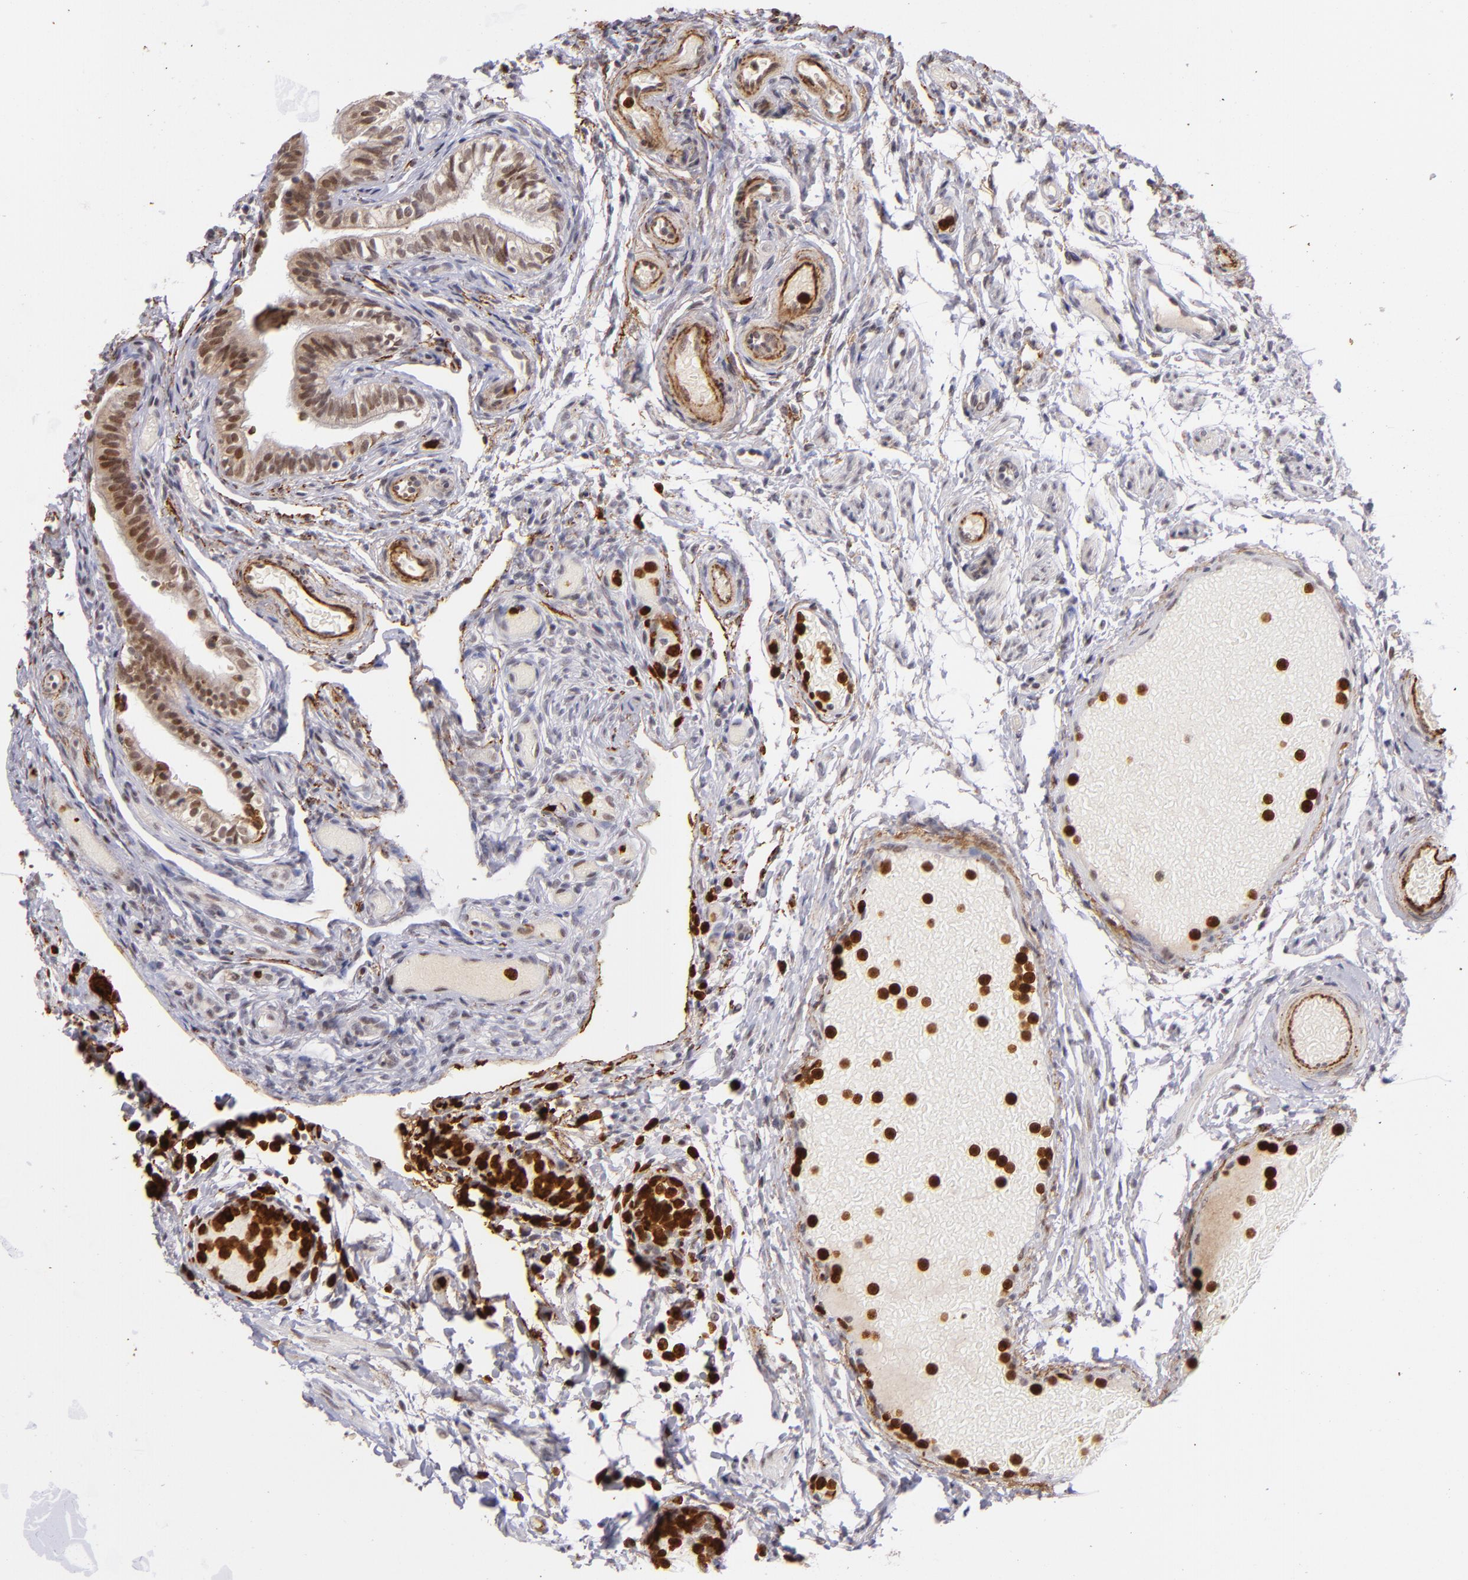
{"staining": {"intensity": "moderate", "quantity": "25%-75%", "location": "nuclear"}, "tissue": "fallopian tube", "cell_type": "Glandular cells", "image_type": "normal", "snomed": [{"axis": "morphology", "description": "Normal tissue, NOS"}, {"axis": "morphology", "description": "Dermoid, NOS"}, {"axis": "topography", "description": "Fallopian tube"}], "caption": "The immunohistochemical stain labels moderate nuclear expression in glandular cells of unremarkable fallopian tube. The protein is shown in brown color, while the nuclei are stained blue.", "gene": "RXRG", "patient": {"sex": "female", "age": 33}}